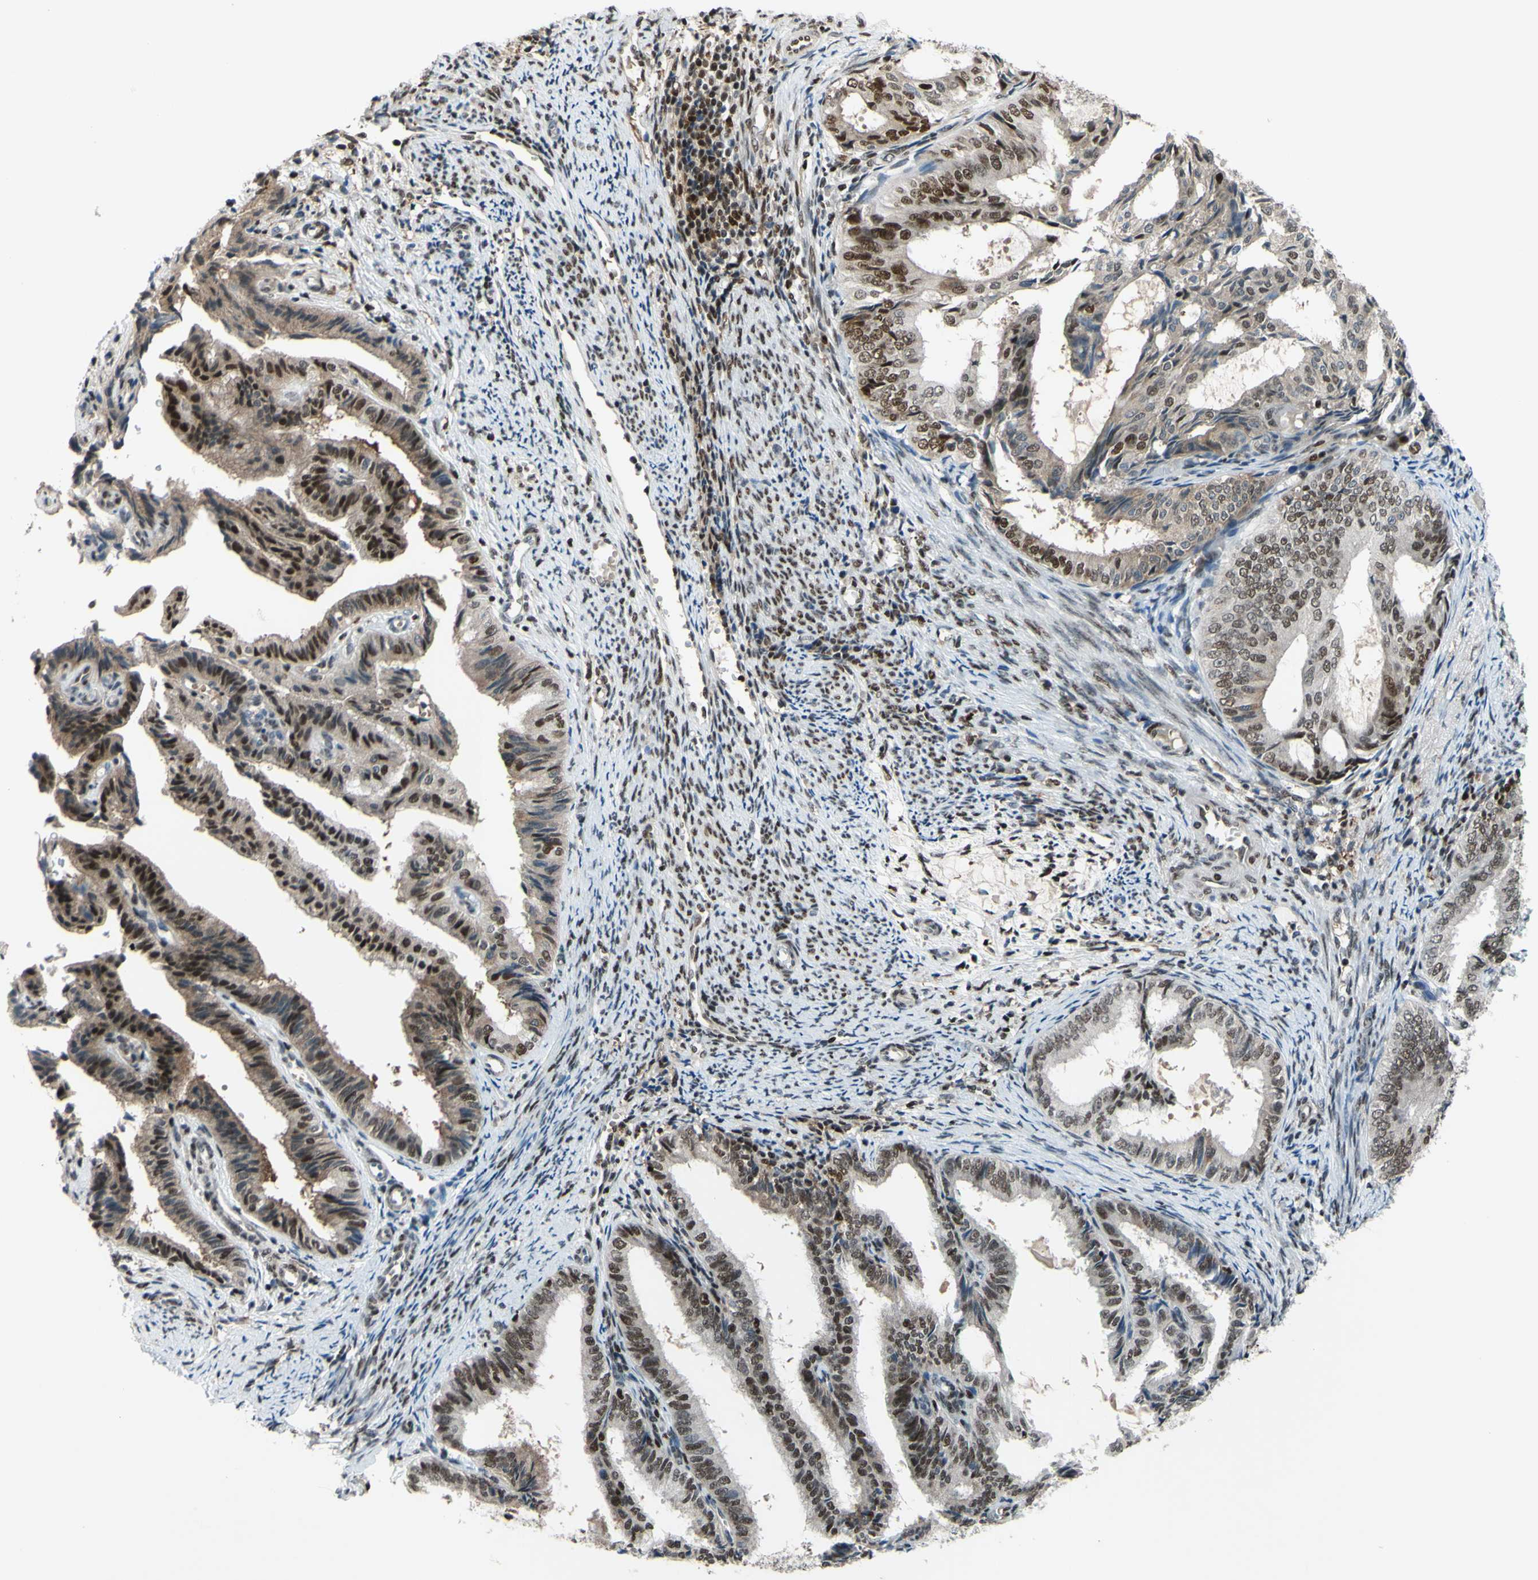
{"staining": {"intensity": "moderate", "quantity": "25%-75%", "location": "cytoplasmic/membranous,nuclear"}, "tissue": "endometrial cancer", "cell_type": "Tumor cells", "image_type": "cancer", "snomed": [{"axis": "morphology", "description": "Adenocarcinoma, NOS"}, {"axis": "topography", "description": "Endometrium"}], "caption": "Immunohistochemistry (IHC) photomicrograph of endometrial cancer (adenocarcinoma) stained for a protein (brown), which reveals medium levels of moderate cytoplasmic/membranous and nuclear expression in approximately 25%-75% of tumor cells.", "gene": "FKBP5", "patient": {"sex": "female", "age": 58}}